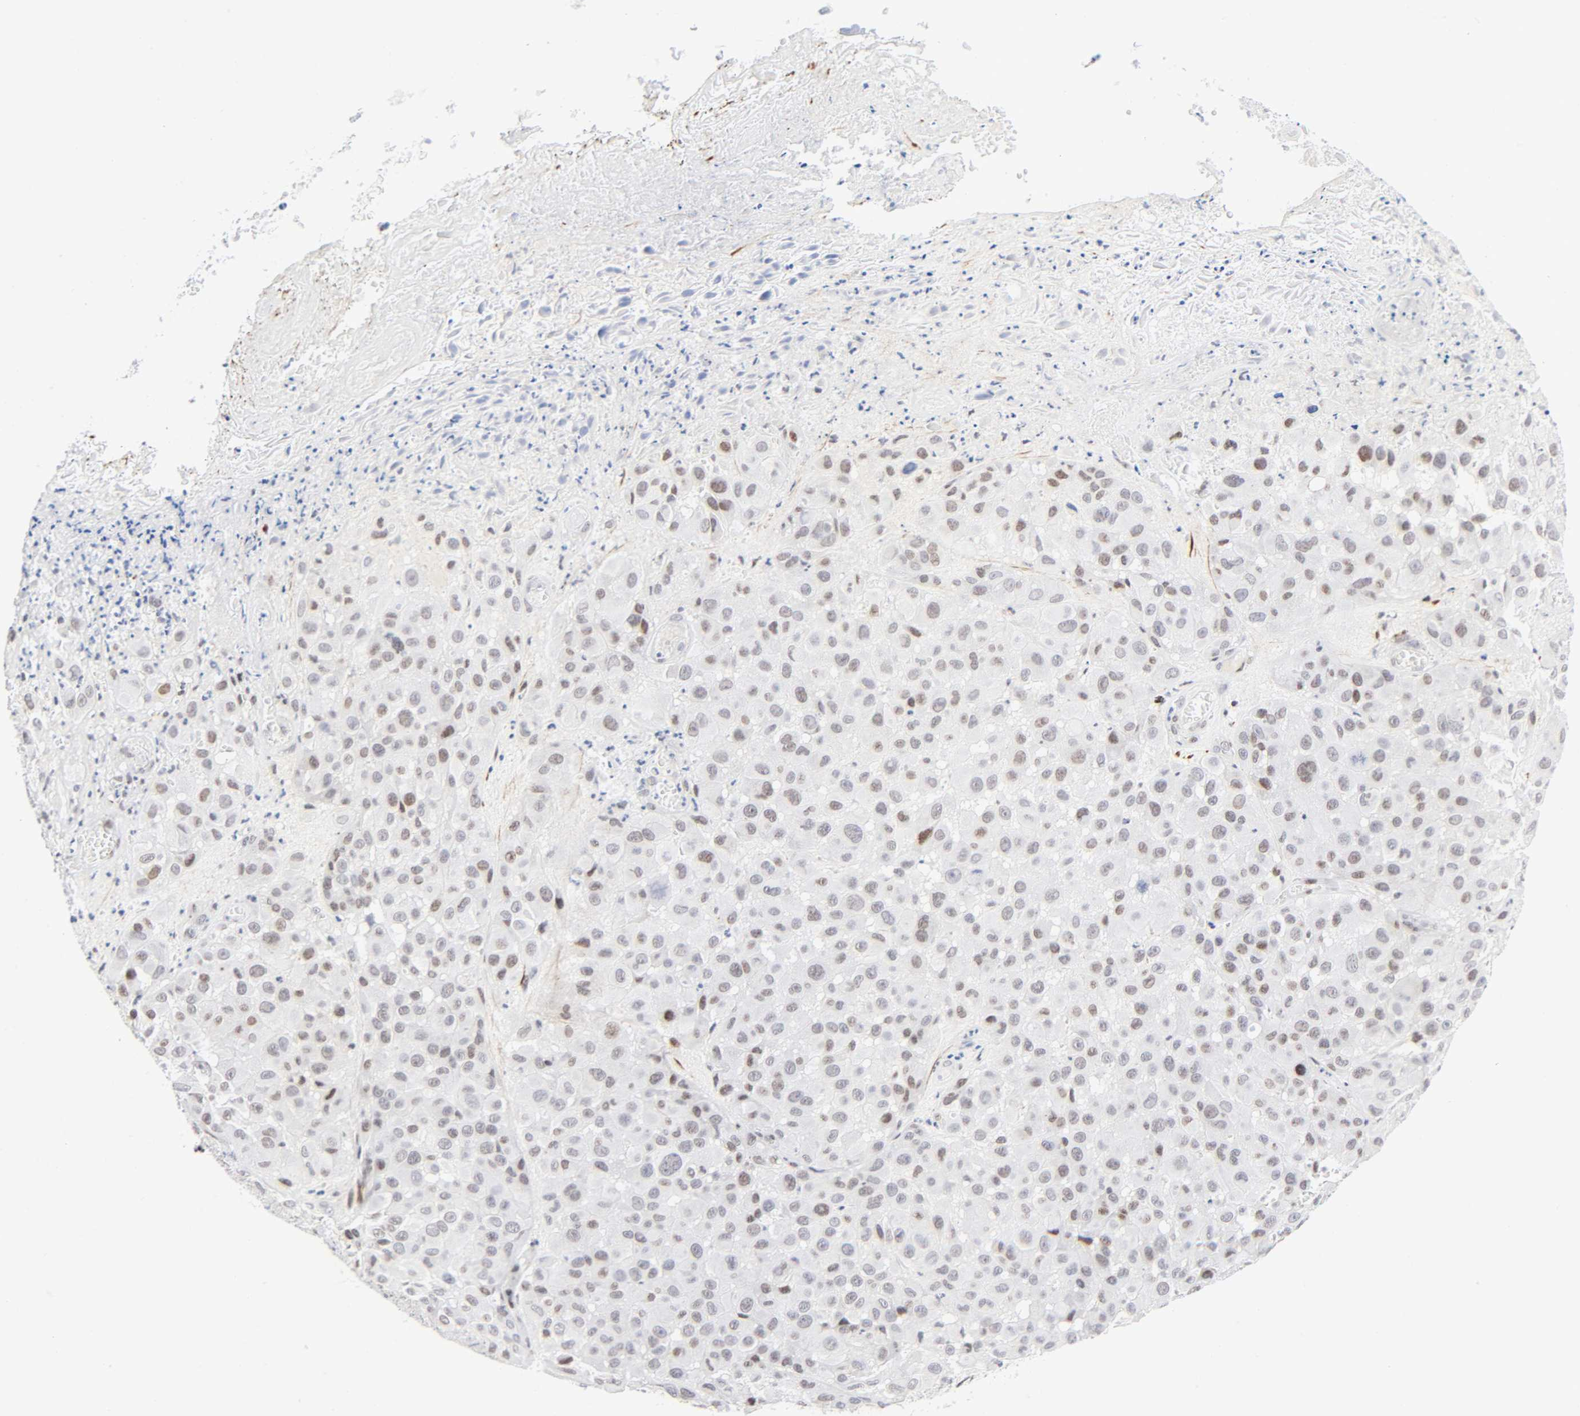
{"staining": {"intensity": "weak", "quantity": "25%-75%", "location": "nuclear"}, "tissue": "melanoma", "cell_type": "Tumor cells", "image_type": "cancer", "snomed": [{"axis": "morphology", "description": "Malignant melanoma, NOS"}, {"axis": "topography", "description": "Skin"}], "caption": "A photomicrograph of melanoma stained for a protein demonstrates weak nuclear brown staining in tumor cells.", "gene": "DIDO1", "patient": {"sex": "female", "age": 21}}